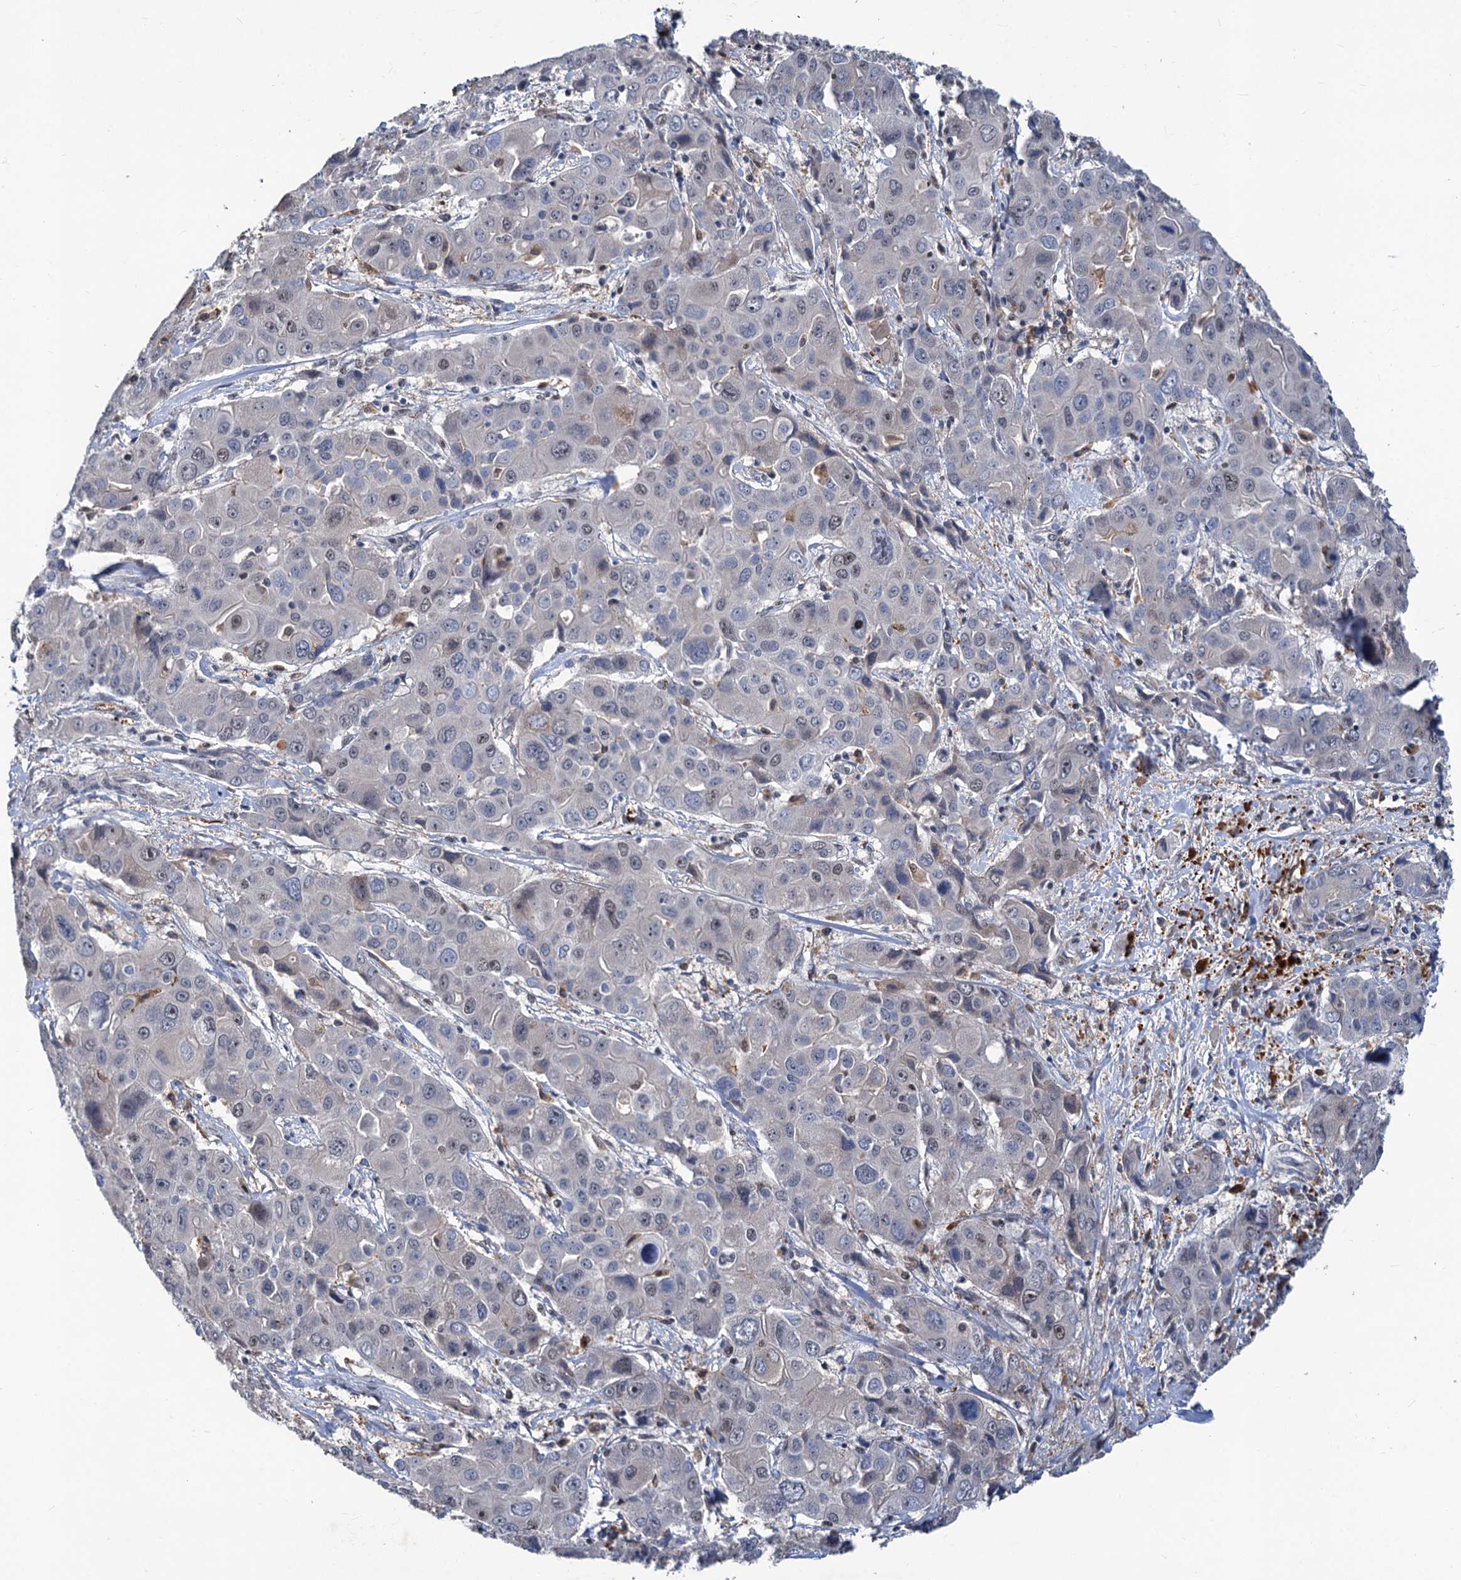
{"staining": {"intensity": "negative", "quantity": "none", "location": "none"}, "tissue": "liver cancer", "cell_type": "Tumor cells", "image_type": "cancer", "snomed": [{"axis": "morphology", "description": "Cholangiocarcinoma"}, {"axis": "topography", "description": "Liver"}], "caption": "Immunohistochemical staining of human liver cholangiocarcinoma exhibits no significant staining in tumor cells.", "gene": "PHF8", "patient": {"sex": "male", "age": 67}}